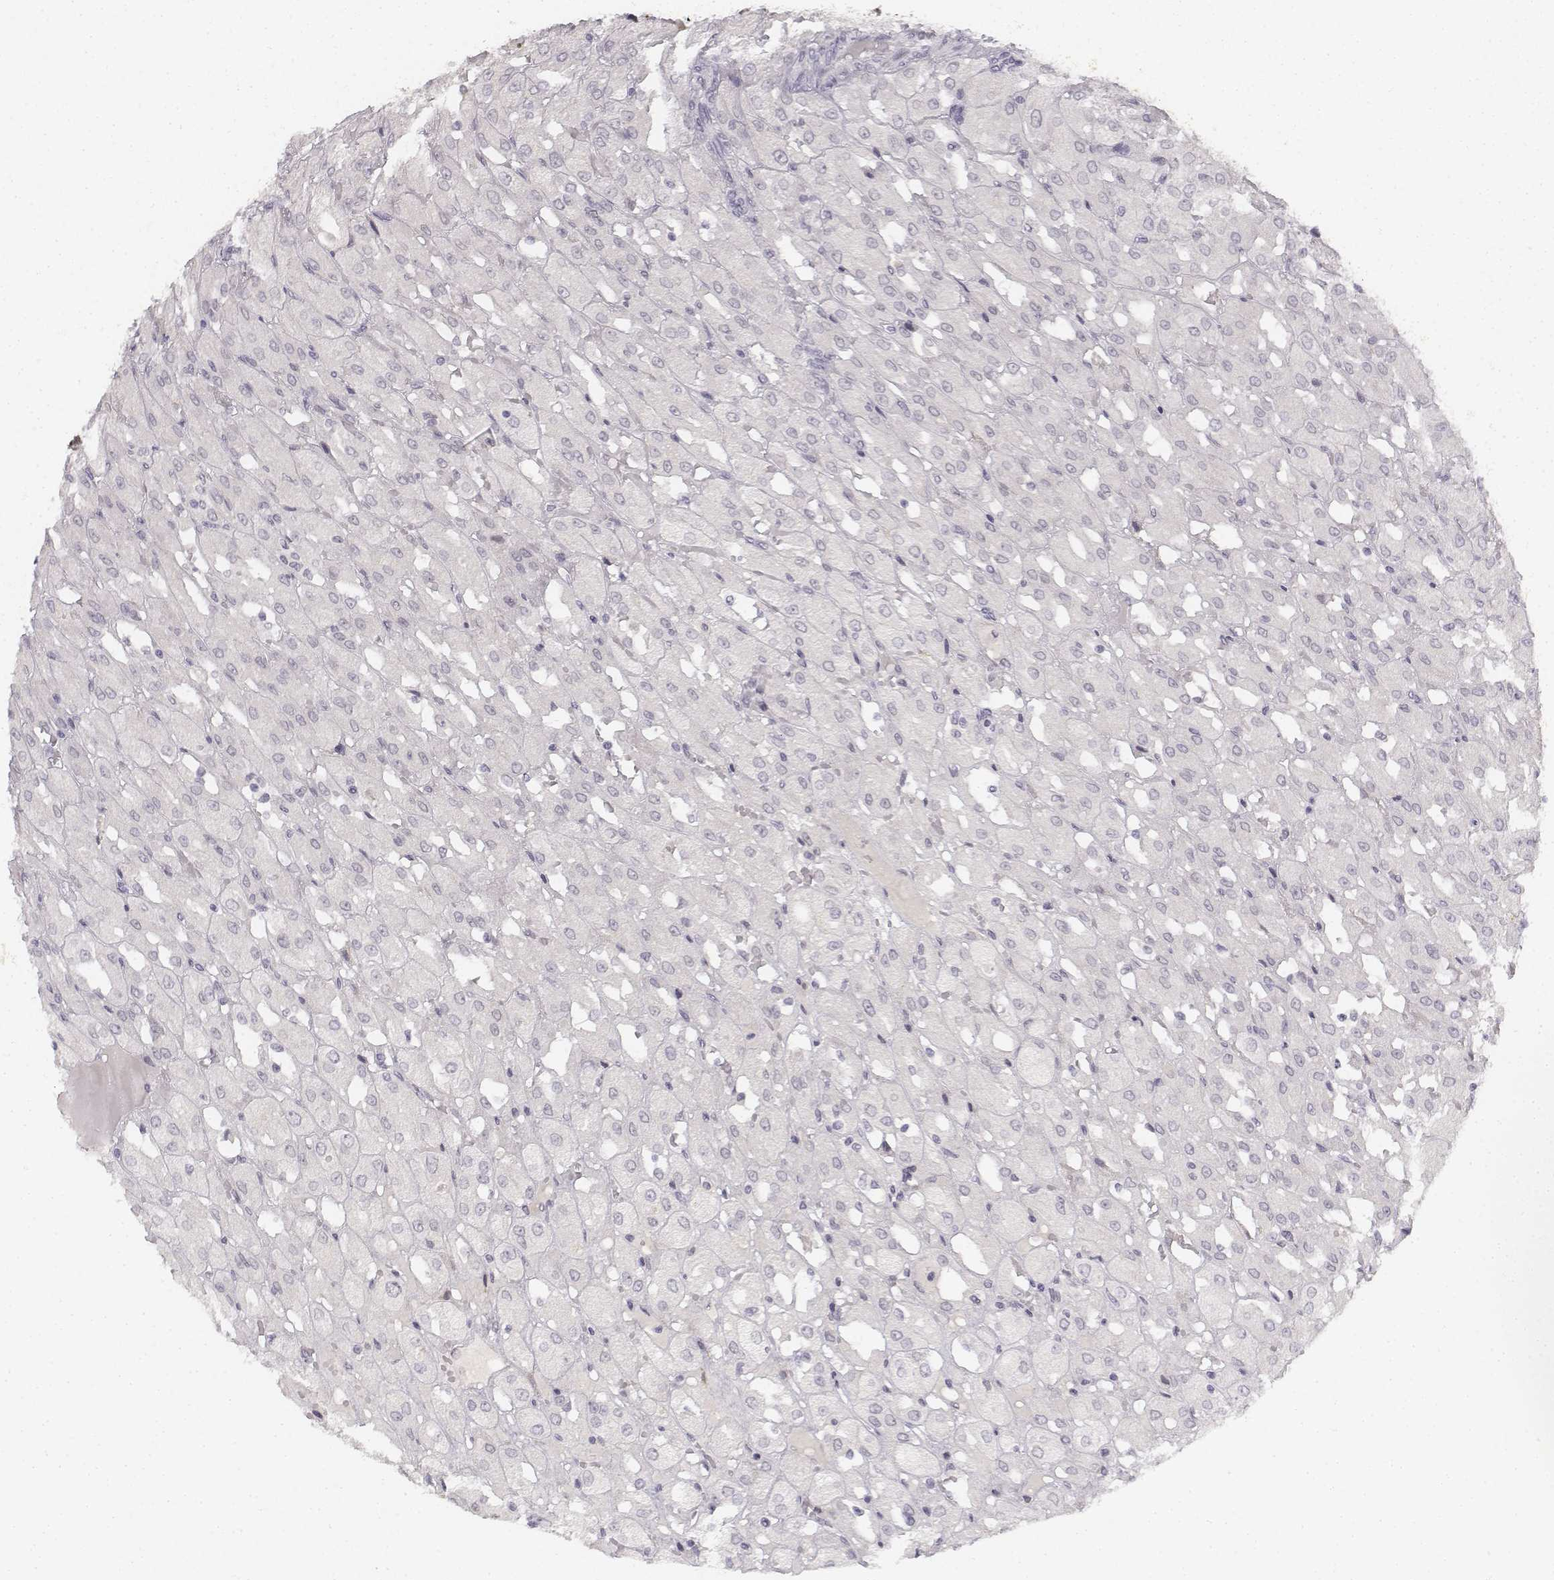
{"staining": {"intensity": "negative", "quantity": "none", "location": "none"}, "tissue": "renal cancer", "cell_type": "Tumor cells", "image_type": "cancer", "snomed": [{"axis": "morphology", "description": "Adenocarcinoma, NOS"}, {"axis": "topography", "description": "Kidney"}], "caption": "Renal cancer stained for a protein using IHC shows no positivity tumor cells.", "gene": "KRT84", "patient": {"sex": "male", "age": 72}}